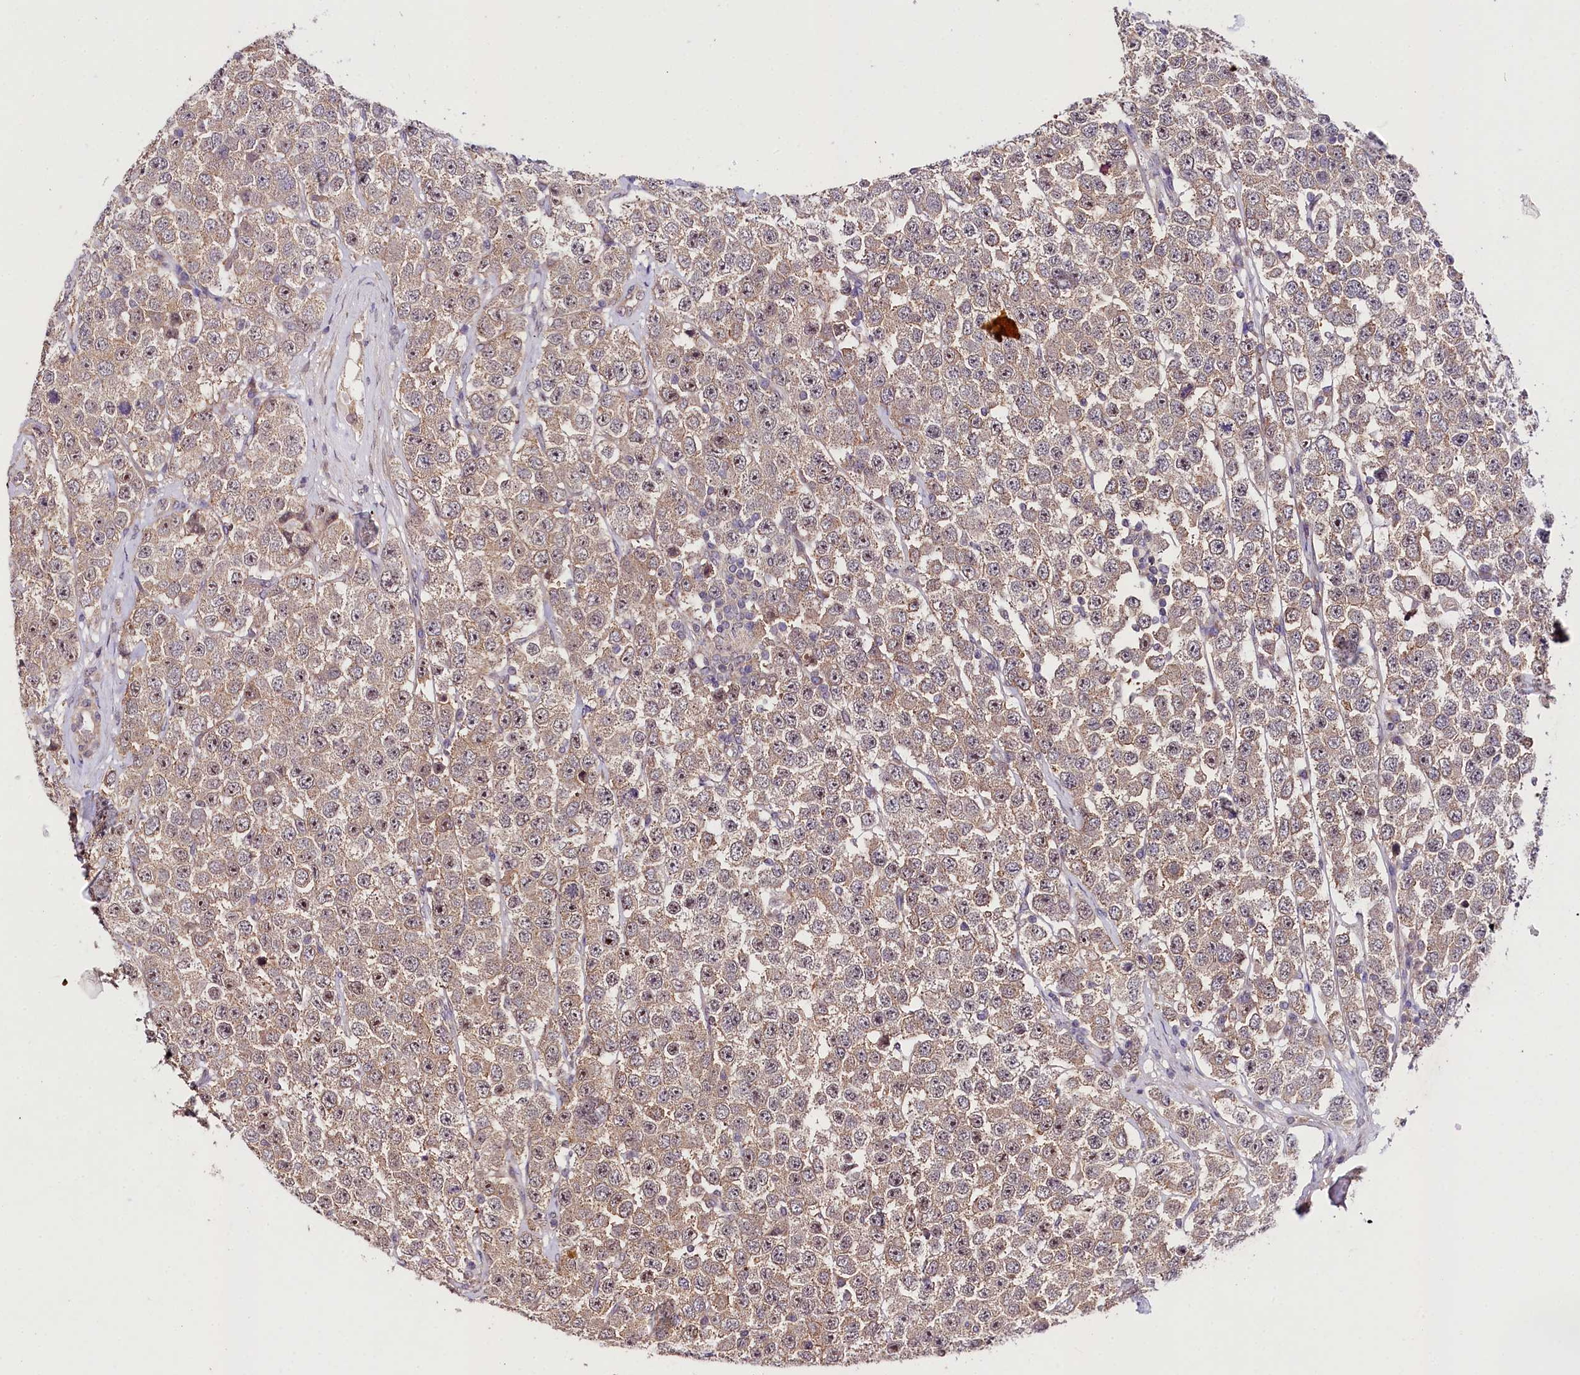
{"staining": {"intensity": "weak", "quantity": ">75%", "location": "cytoplasmic/membranous,nuclear"}, "tissue": "testis cancer", "cell_type": "Tumor cells", "image_type": "cancer", "snomed": [{"axis": "morphology", "description": "Seminoma, NOS"}, {"axis": "topography", "description": "Testis"}], "caption": "A micrograph showing weak cytoplasmic/membranous and nuclear expression in approximately >75% of tumor cells in seminoma (testis), as visualized by brown immunohistochemical staining.", "gene": "PHLDB1", "patient": {"sex": "male", "age": 28}}